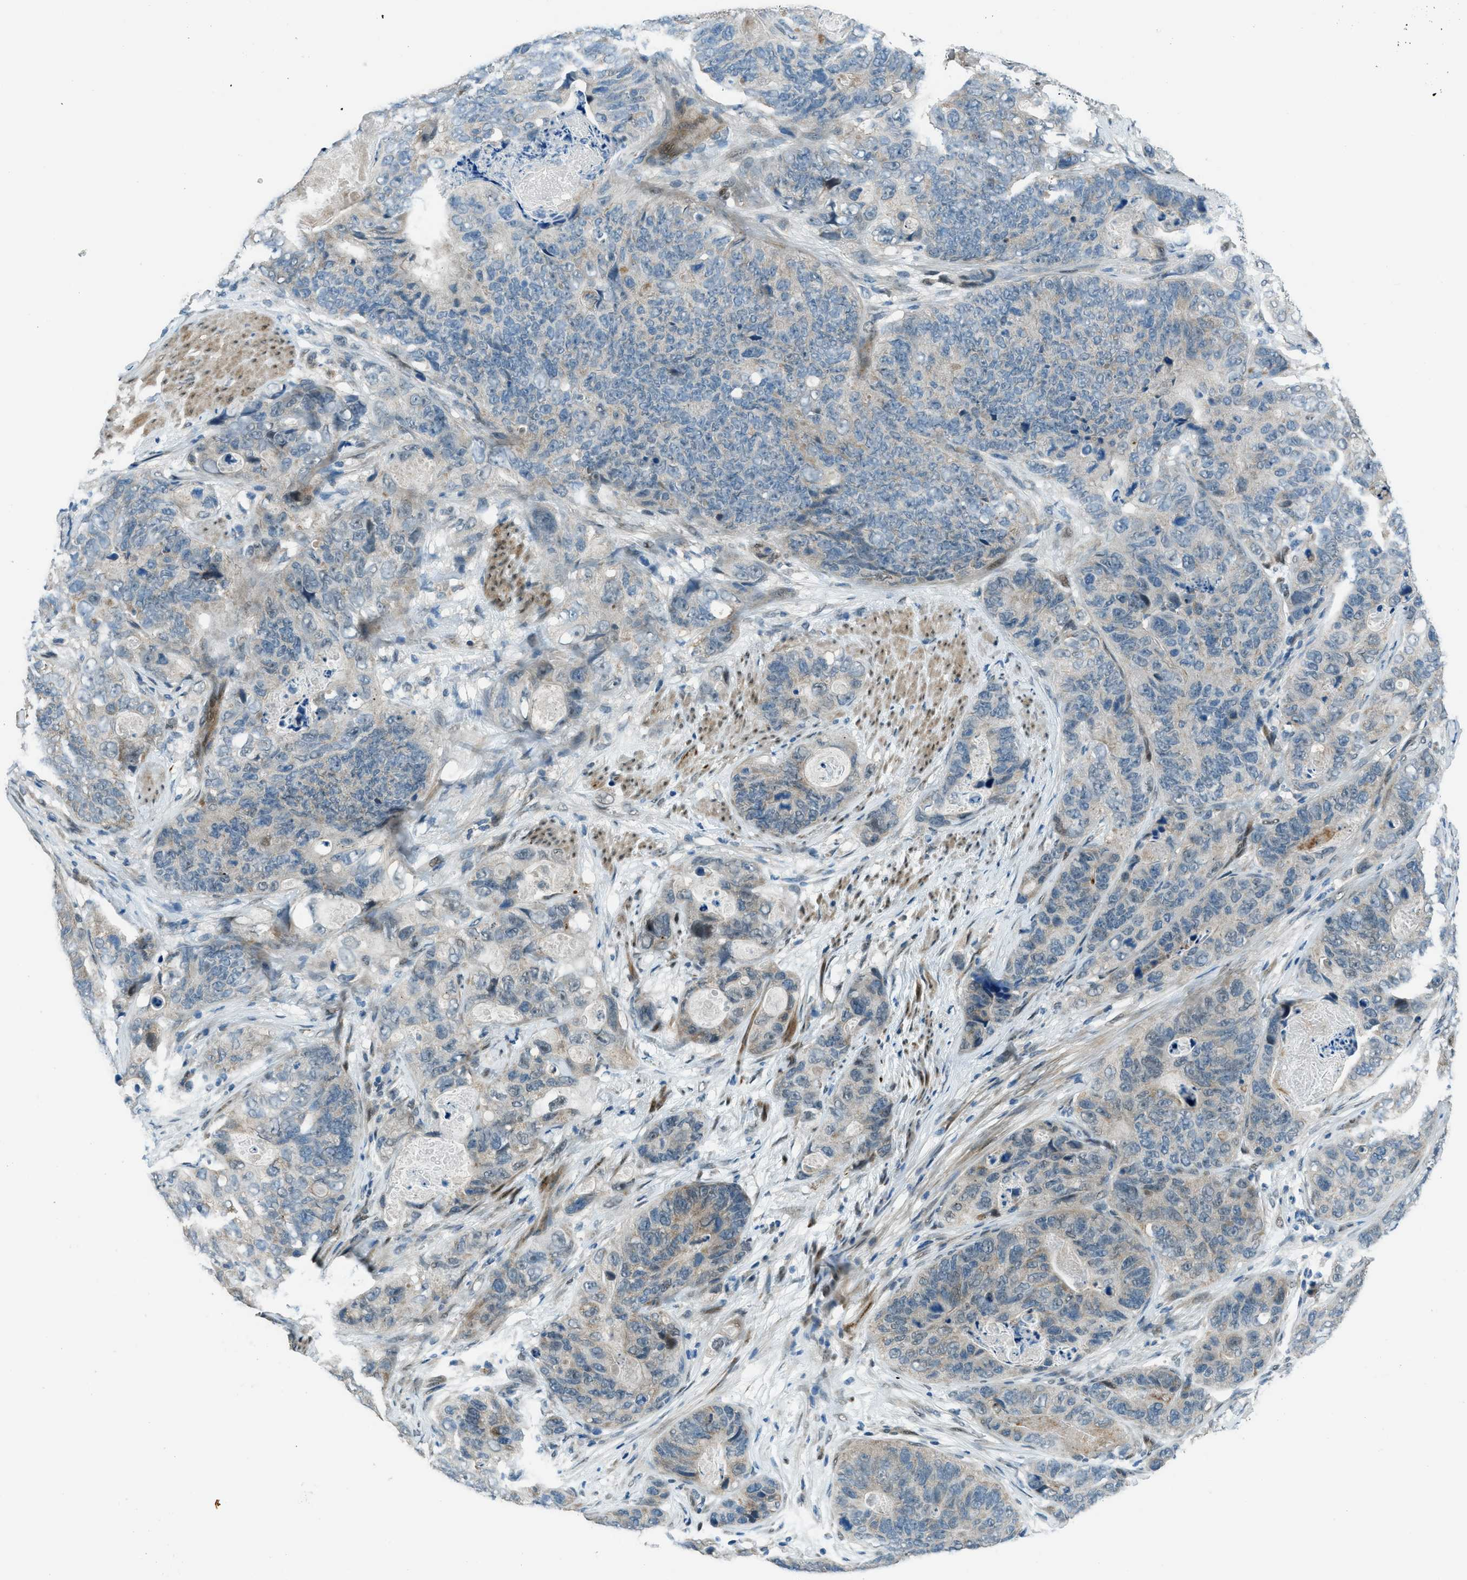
{"staining": {"intensity": "negative", "quantity": "none", "location": "none"}, "tissue": "stomach cancer", "cell_type": "Tumor cells", "image_type": "cancer", "snomed": [{"axis": "morphology", "description": "Adenocarcinoma, NOS"}, {"axis": "topography", "description": "Stomach"}], "caption": "Human stomach cancer stained for a protein using immunohistochemistry (IHC) displays no positivity in tumor cells.", "gene": "NPEPL1", "patient": {"sex": "female", "age": 89}}